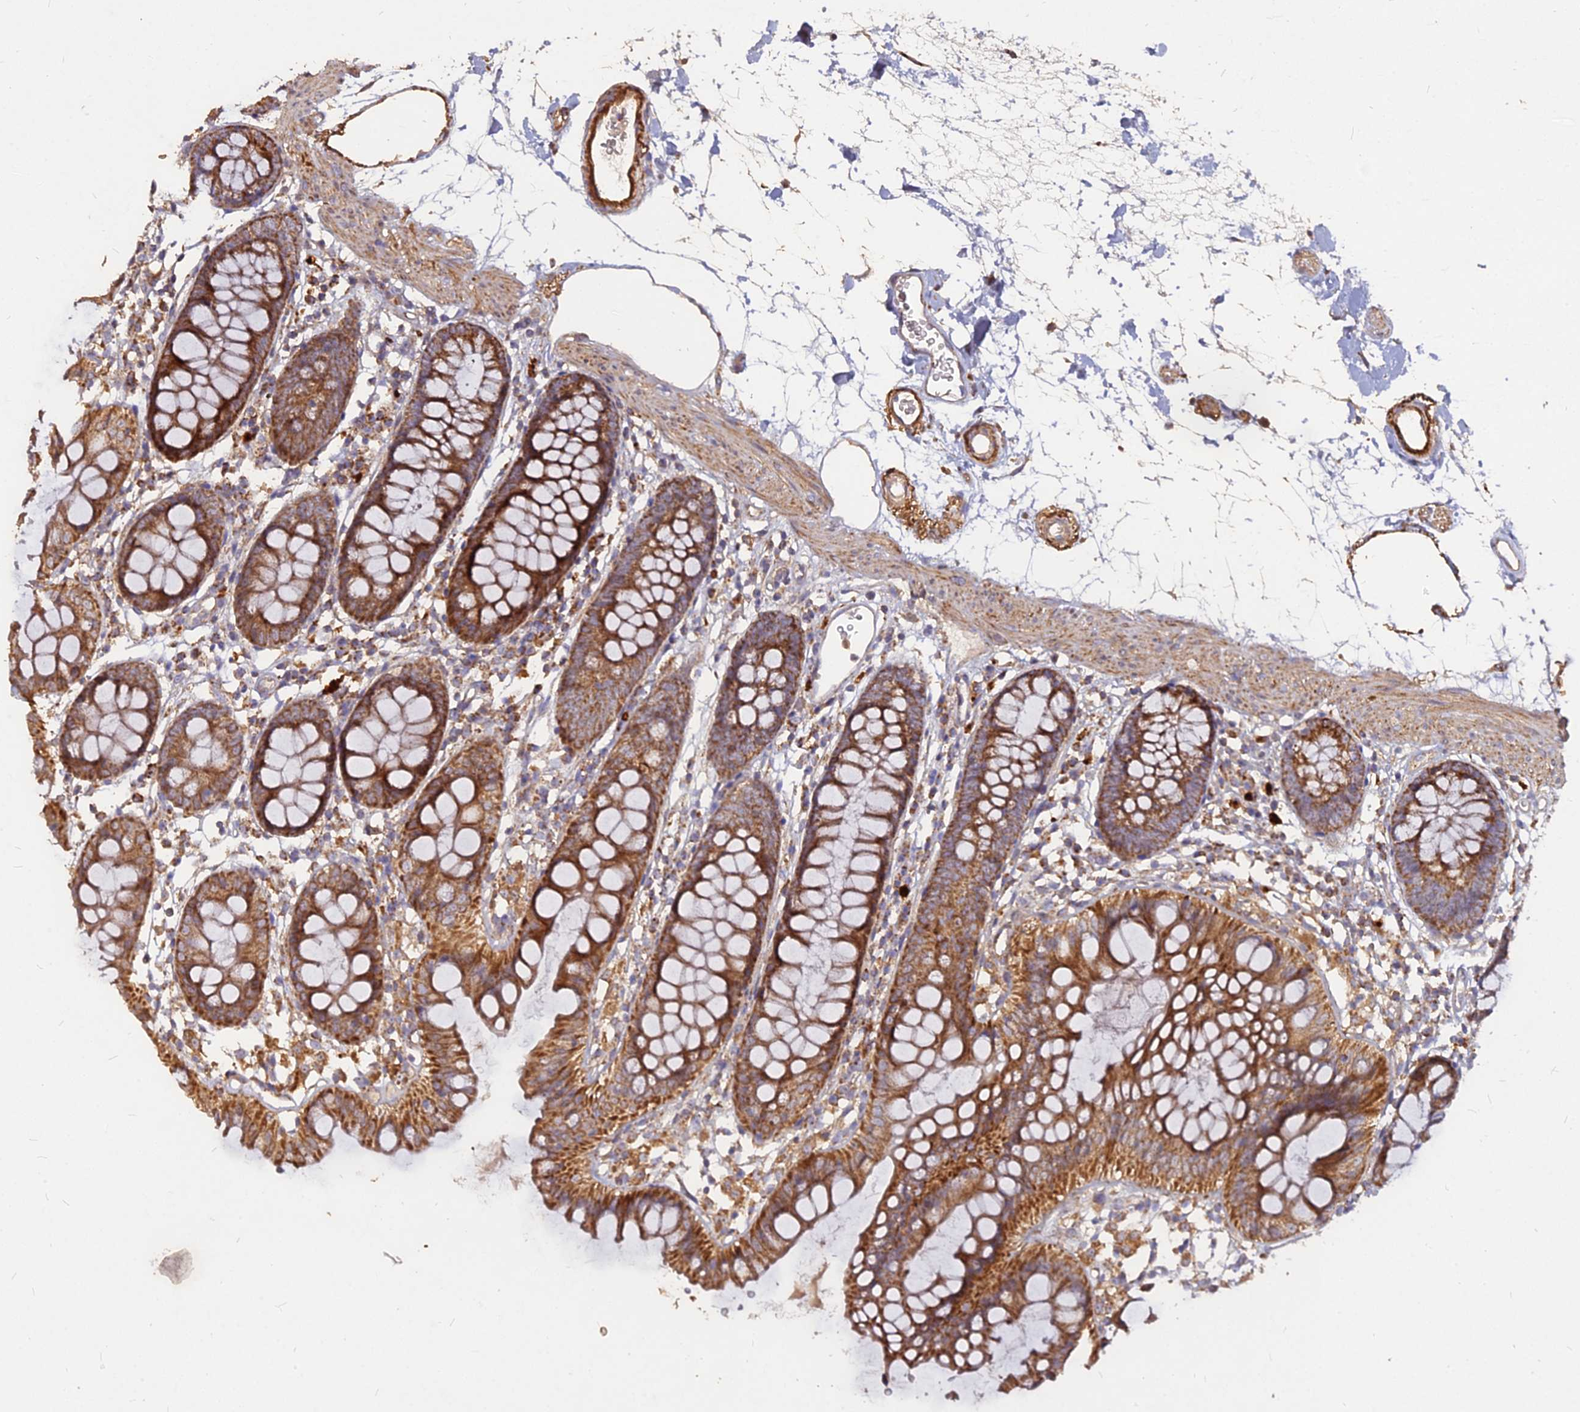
{"staining": {"intensity": "moderate", "quantity": ">75%", "location": "cytoplasmic/membranous"}, "tissue": "colon", "cell_type": "Endothelial cells", "image_type": "normal", "snomed": [{"axis": "morphology", "description": "Normal tissue, NOS"}, {"axis": "topography", "description": "Colon"}], "caption": "IHC micrograph of unremarkable colon: colon stained using immunohistochemistry exhibits medium levels of moderate protein expression localized specifically in the cytoplasmic/membranous of endothelial cells, appearing as a cytoplasmic/membranous brown color.", "gene": "COX11", "patient": {"sex": "female", "age": 84}}